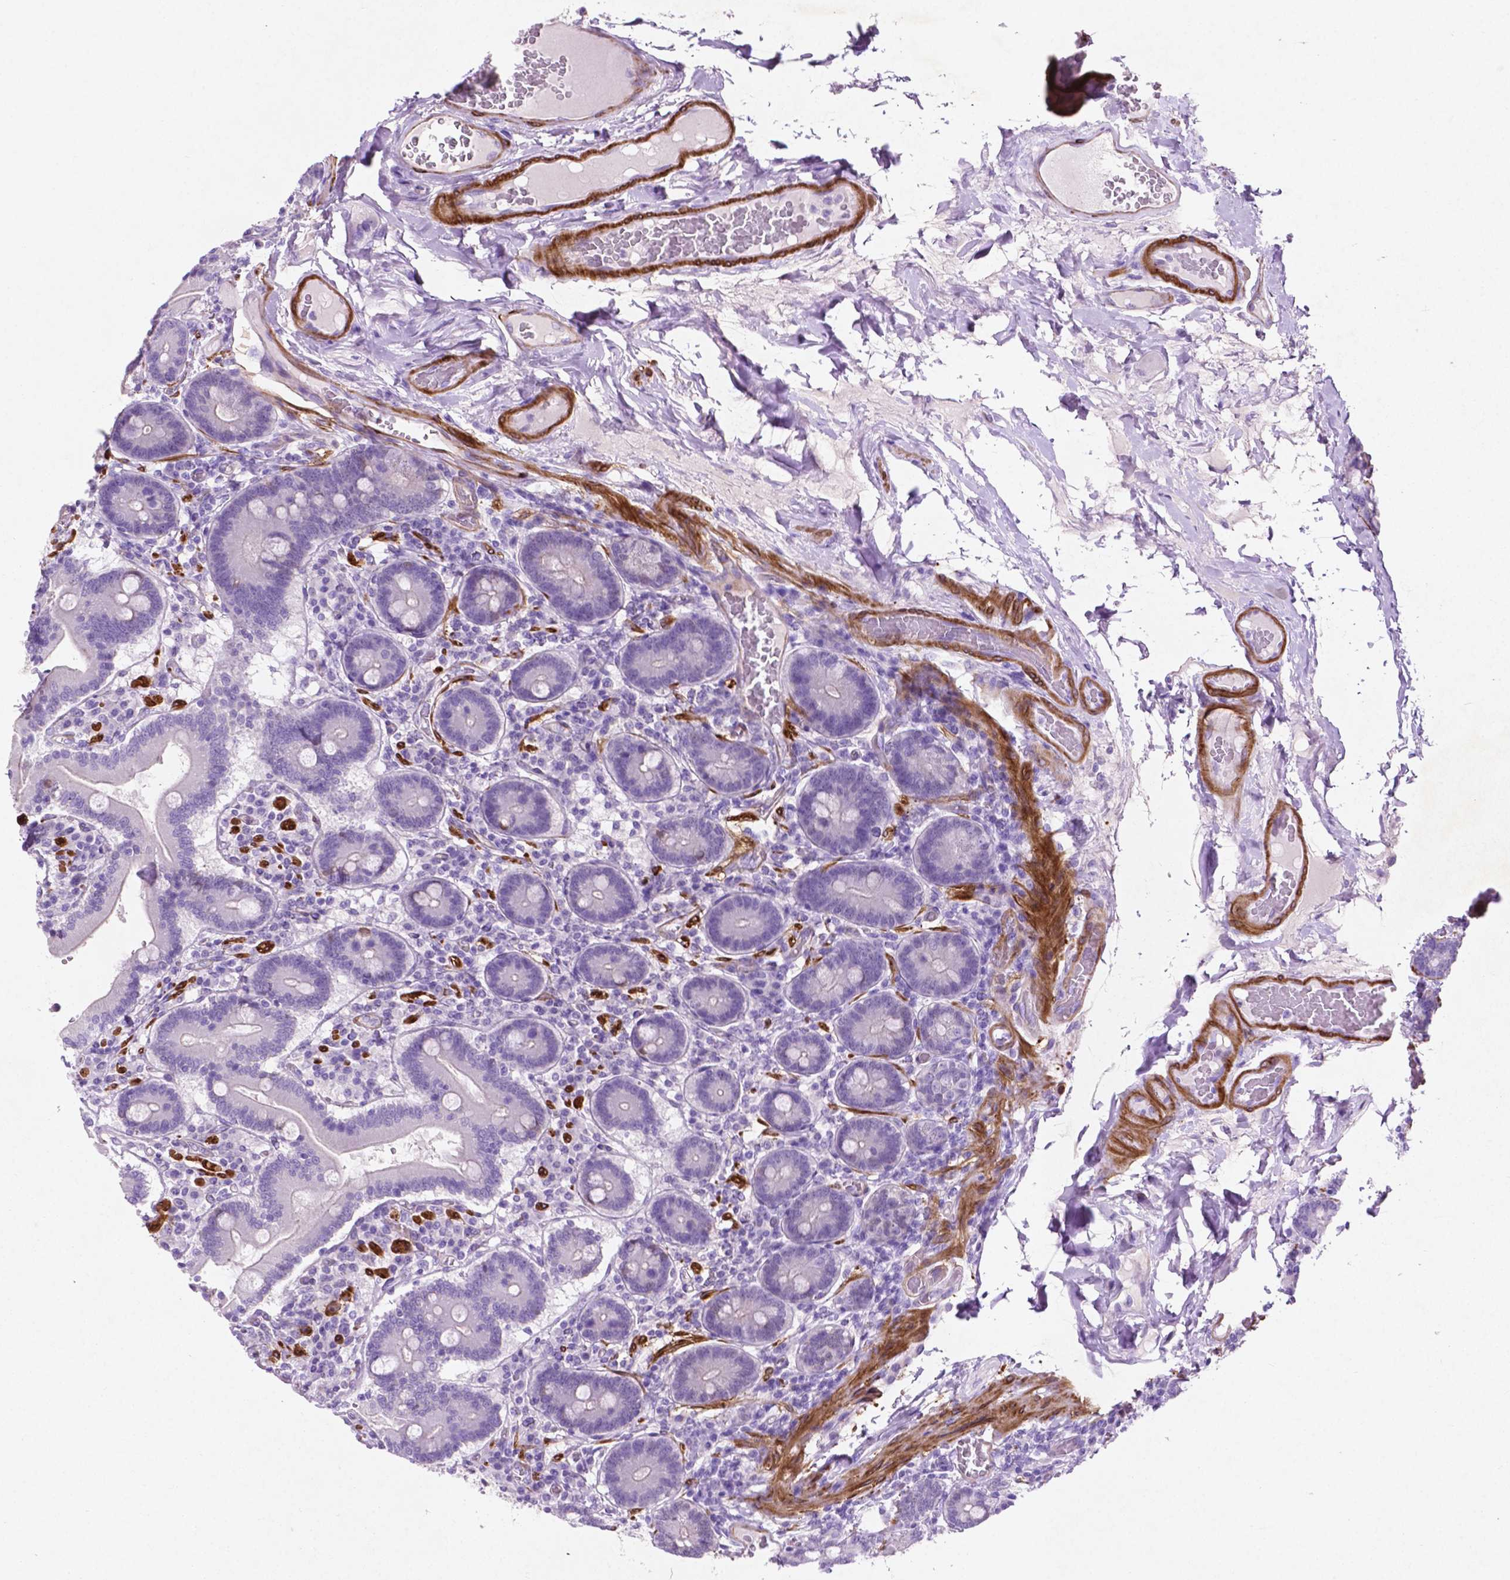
{"staining": {"intensity": "negative", "quantity": "none", "location": "none"}, "tissue": "duodenum", "cell_type": "Glandular cells", "image_type": "normal", "snomed": [{"axis": "morphology", "description": "Normal tissue, NOS"}, {"axis": "topography", "description": "Duodenum"}], "caption": "Immunohistochemistry of normal duodenum exhibits no expression in glandular cells. (Stains: DAB (3,3'-diaminobenzidine) immunohistochemistry (IHC) with hematoxylin counter stain, Microscopy: brightfield microscopy at high magnification).", "gene": "ASPG", "patient": {"sex": "female", "age": 62}}